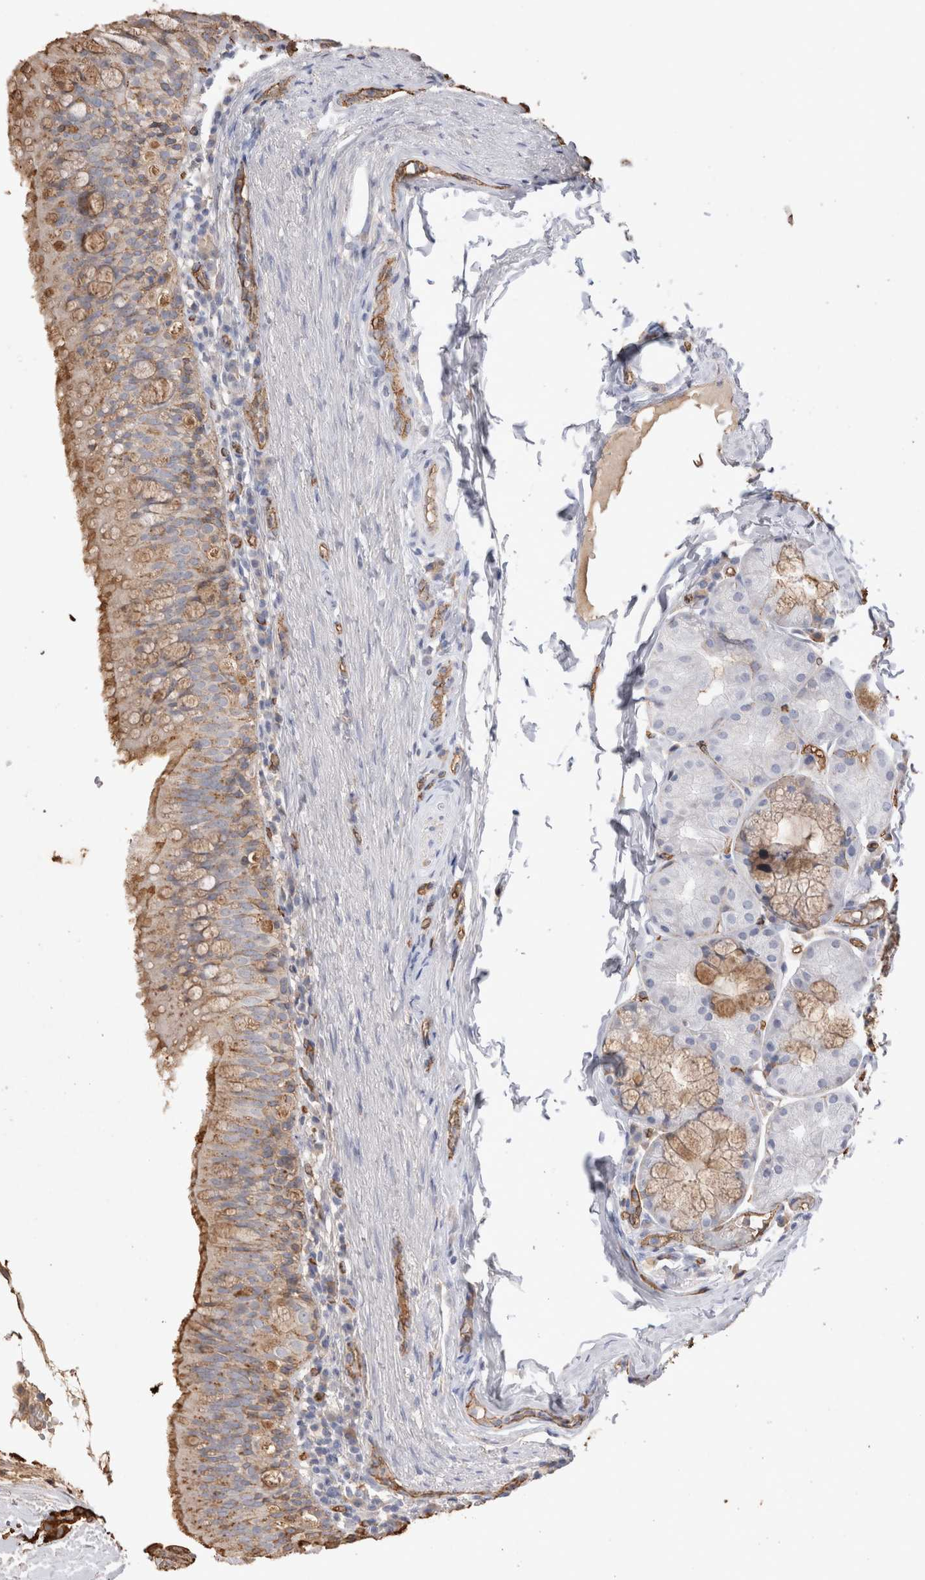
{"staining": {"intensity": "strong", "quantity": ">75%", "location": "cytoplasmic/membranous"}, "tissue": "carcinoid", "cell_type": "Tumor cells", "image_type": "cancer", "snomed": [{"axis": "morphology", "description": "Carcinoid, malignant, NOS"}, {"axis": "topography", "description": "Lung"}], "caption": "Malignant carcinoid stained with DAB immunohistochemistry (IHC) exhibits high levels of strong cytoplasmic/membranous expression in about >75% of tumor cells. (DAB (3,3'-diaminobenzidine) IHC, brown staining for protein, blue staining for nuclei).", "gene": "IL17RC", "patient": {"sex": "male", "age": 30}}